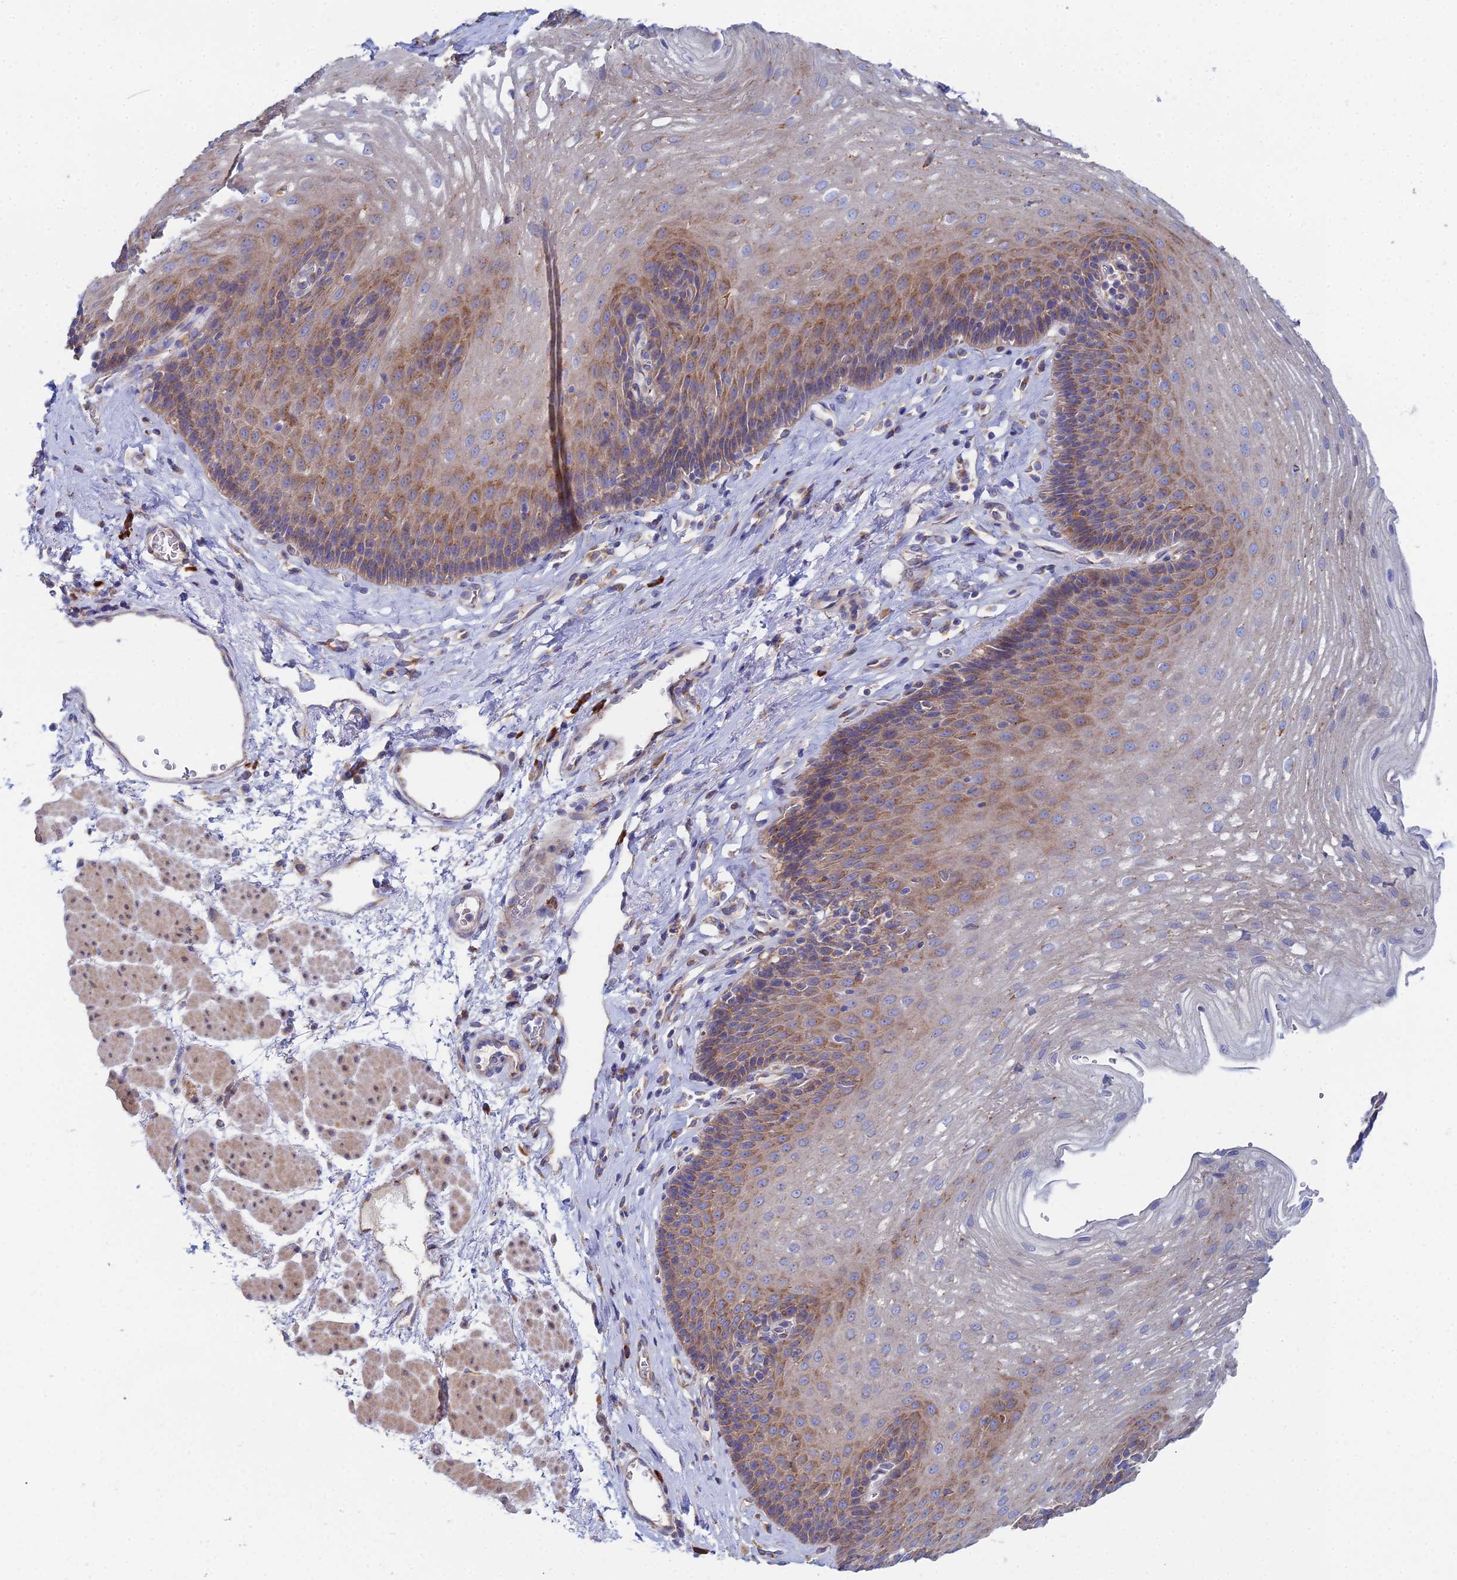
{"staining": {"intensity": "moderate", "quantity": "25%-75%", "location": "cytoplasmic/membranous"}, "tissue": "esophagus", "cell_type": "Squamous epithelial cells", "image_type": "normal", "snomed": [{"axis": "morphology", "description": "Normal tissue, NOS"}, {"axis": "topography", "description": "Esophagus"}], "caption": "A medium amount of moderate cytoplasmic/membranous expression is identified in approximately 25%-75% of squamous epithelial cells in unremarkable esophagus.", "gene": "CLCN3", "patient": {"sex": "female", "age": 66}}